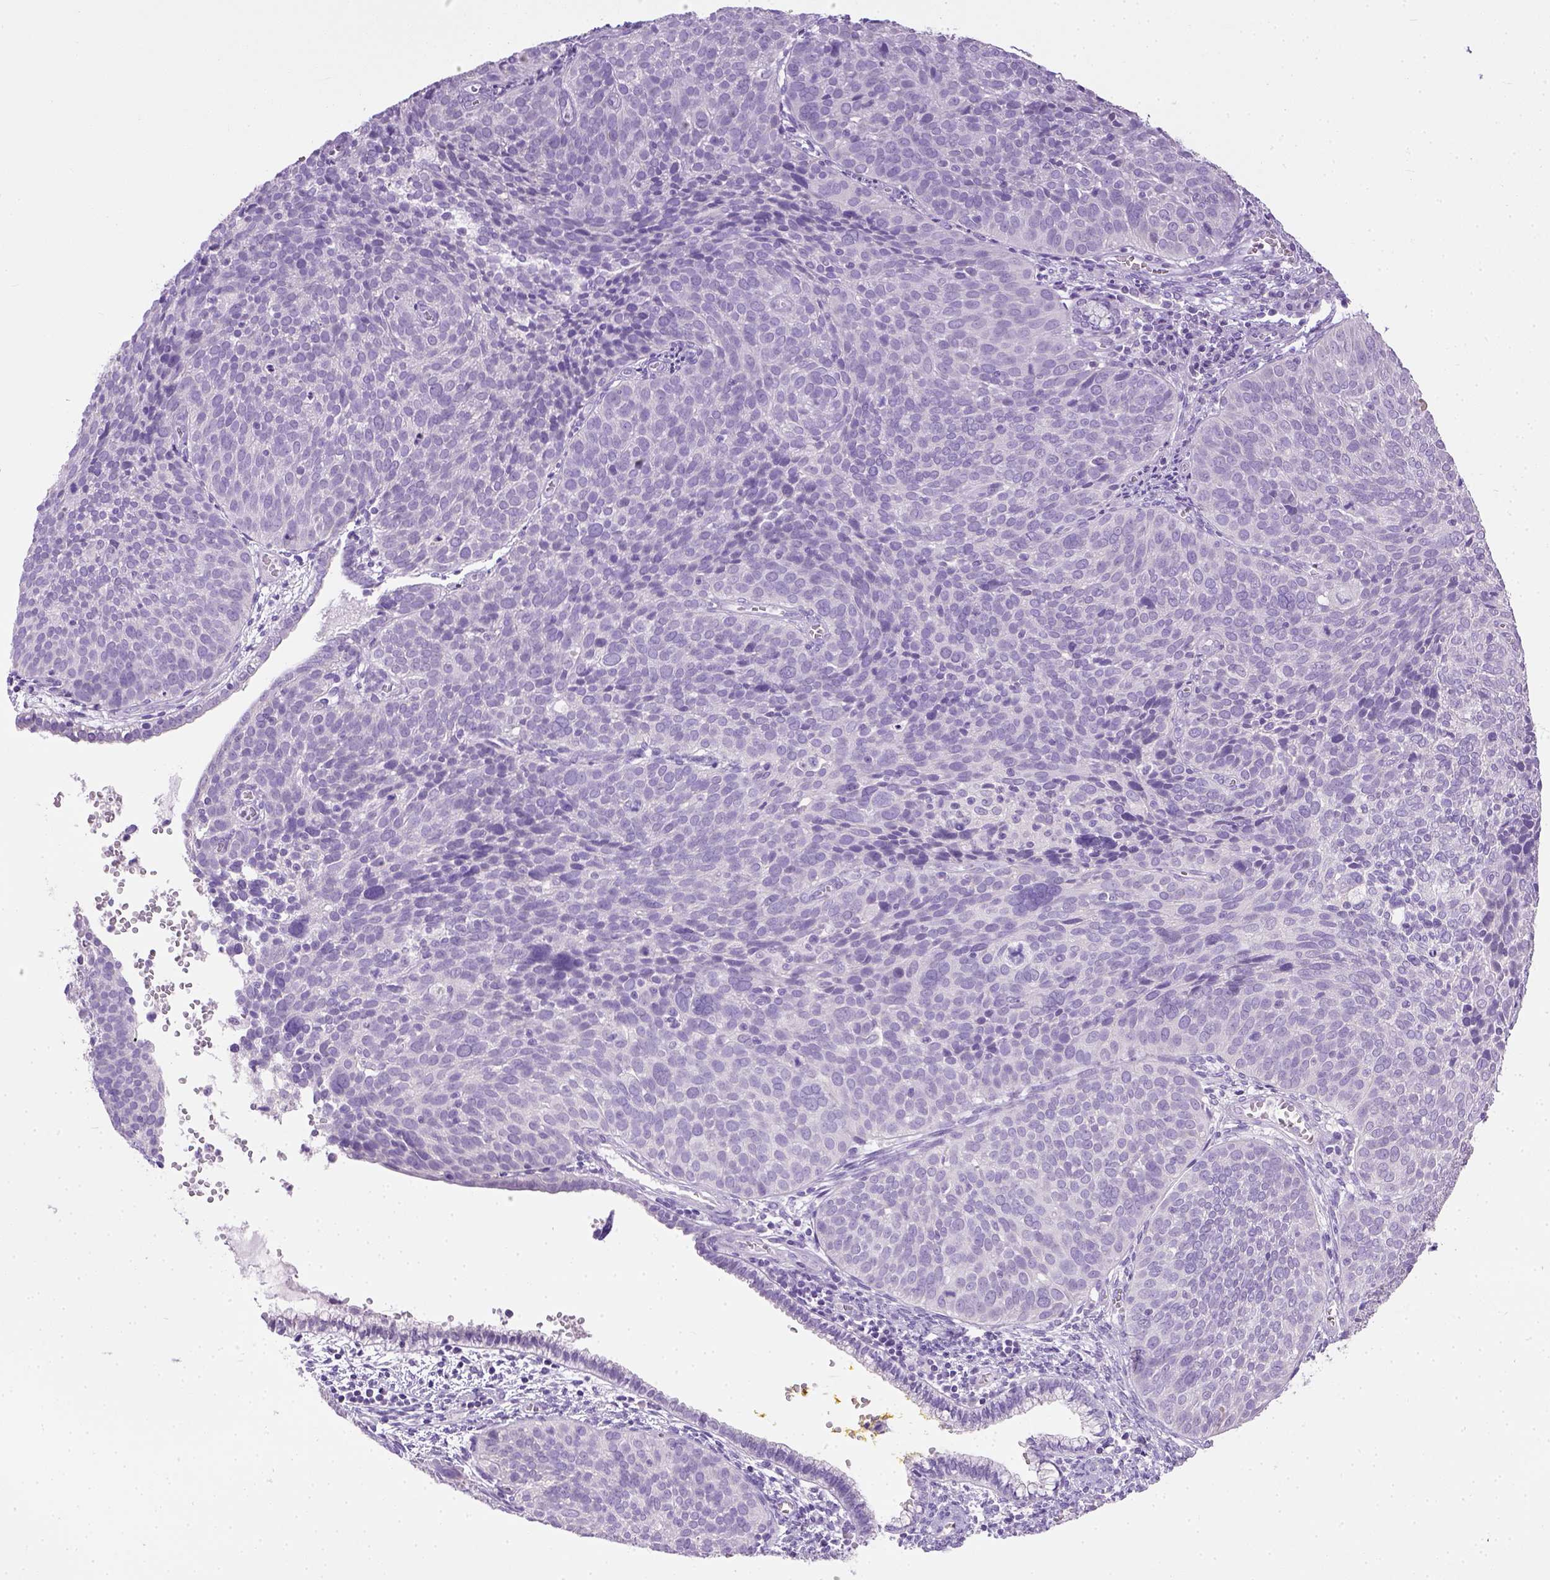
{"staining": {"intensity": "negative", "quantity": "none", "location": "none"}, "tissue": "cervical cancer", "cell_type": "Tumor cells", "image_type": "cancer", "snomed": [{"axis": "morphology", "description": "Squamous cell carcinoma, NOS"}, {"axis": "topography", "description": "Cervix"}], "caption": "Immunohistochemistry photomicrograph of human cervical squamous cell carcinoma stained for a protein (brown), which demonstrates no expression in tumor cells. (Immunohistochemistry (ihc), brightfield microscopy, high magnification).", "gene": "CYP24A1", "patient": {"sex": "female", "age": 39}}